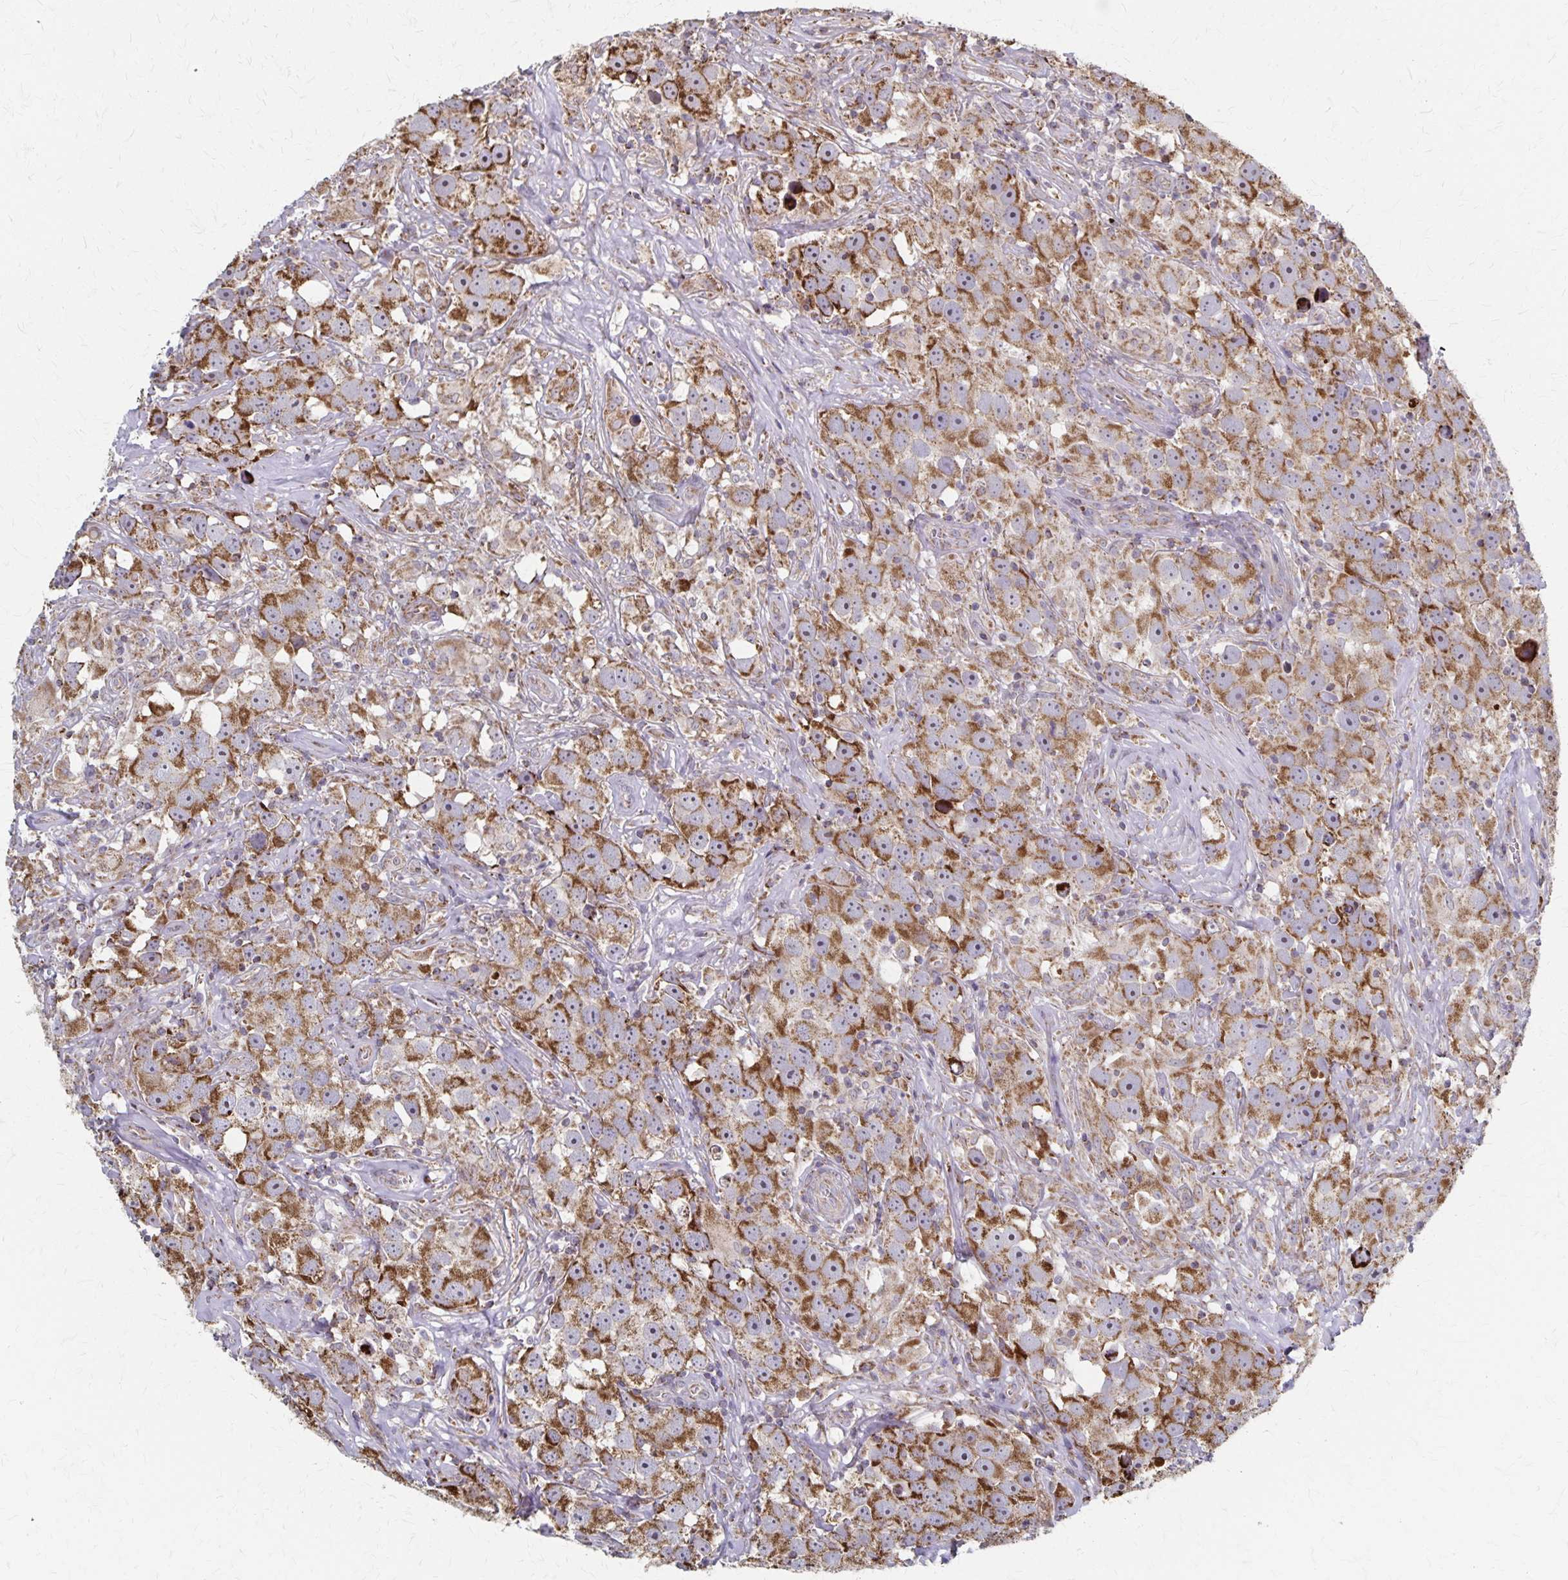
{"staining": {"intensity": "strong", "quantity": ">75%", "location": "cytoplasmic/membranous"}, "tissue": "testis cancer", "cell_type": "Tumor cells", "image_type": "cancer", "snomed": [{"axis": "morphology", "description": "Seminoma, NOS"}, {"axis": "topography", "description": "Testis"}], "caption": "Immunohistochemistry histopathology image of neoplastic tissue: human testis cancer (seminoma) stained using immunohistochemistry demonstrates high levels of strong protein expression localized specifically in the cytoplasmic/membranous of tumor cells, appearing as a cytoplasmic/membranous brown color.", "gene": "DYRK4", "patient": {"sex": "male", "age": 49}}